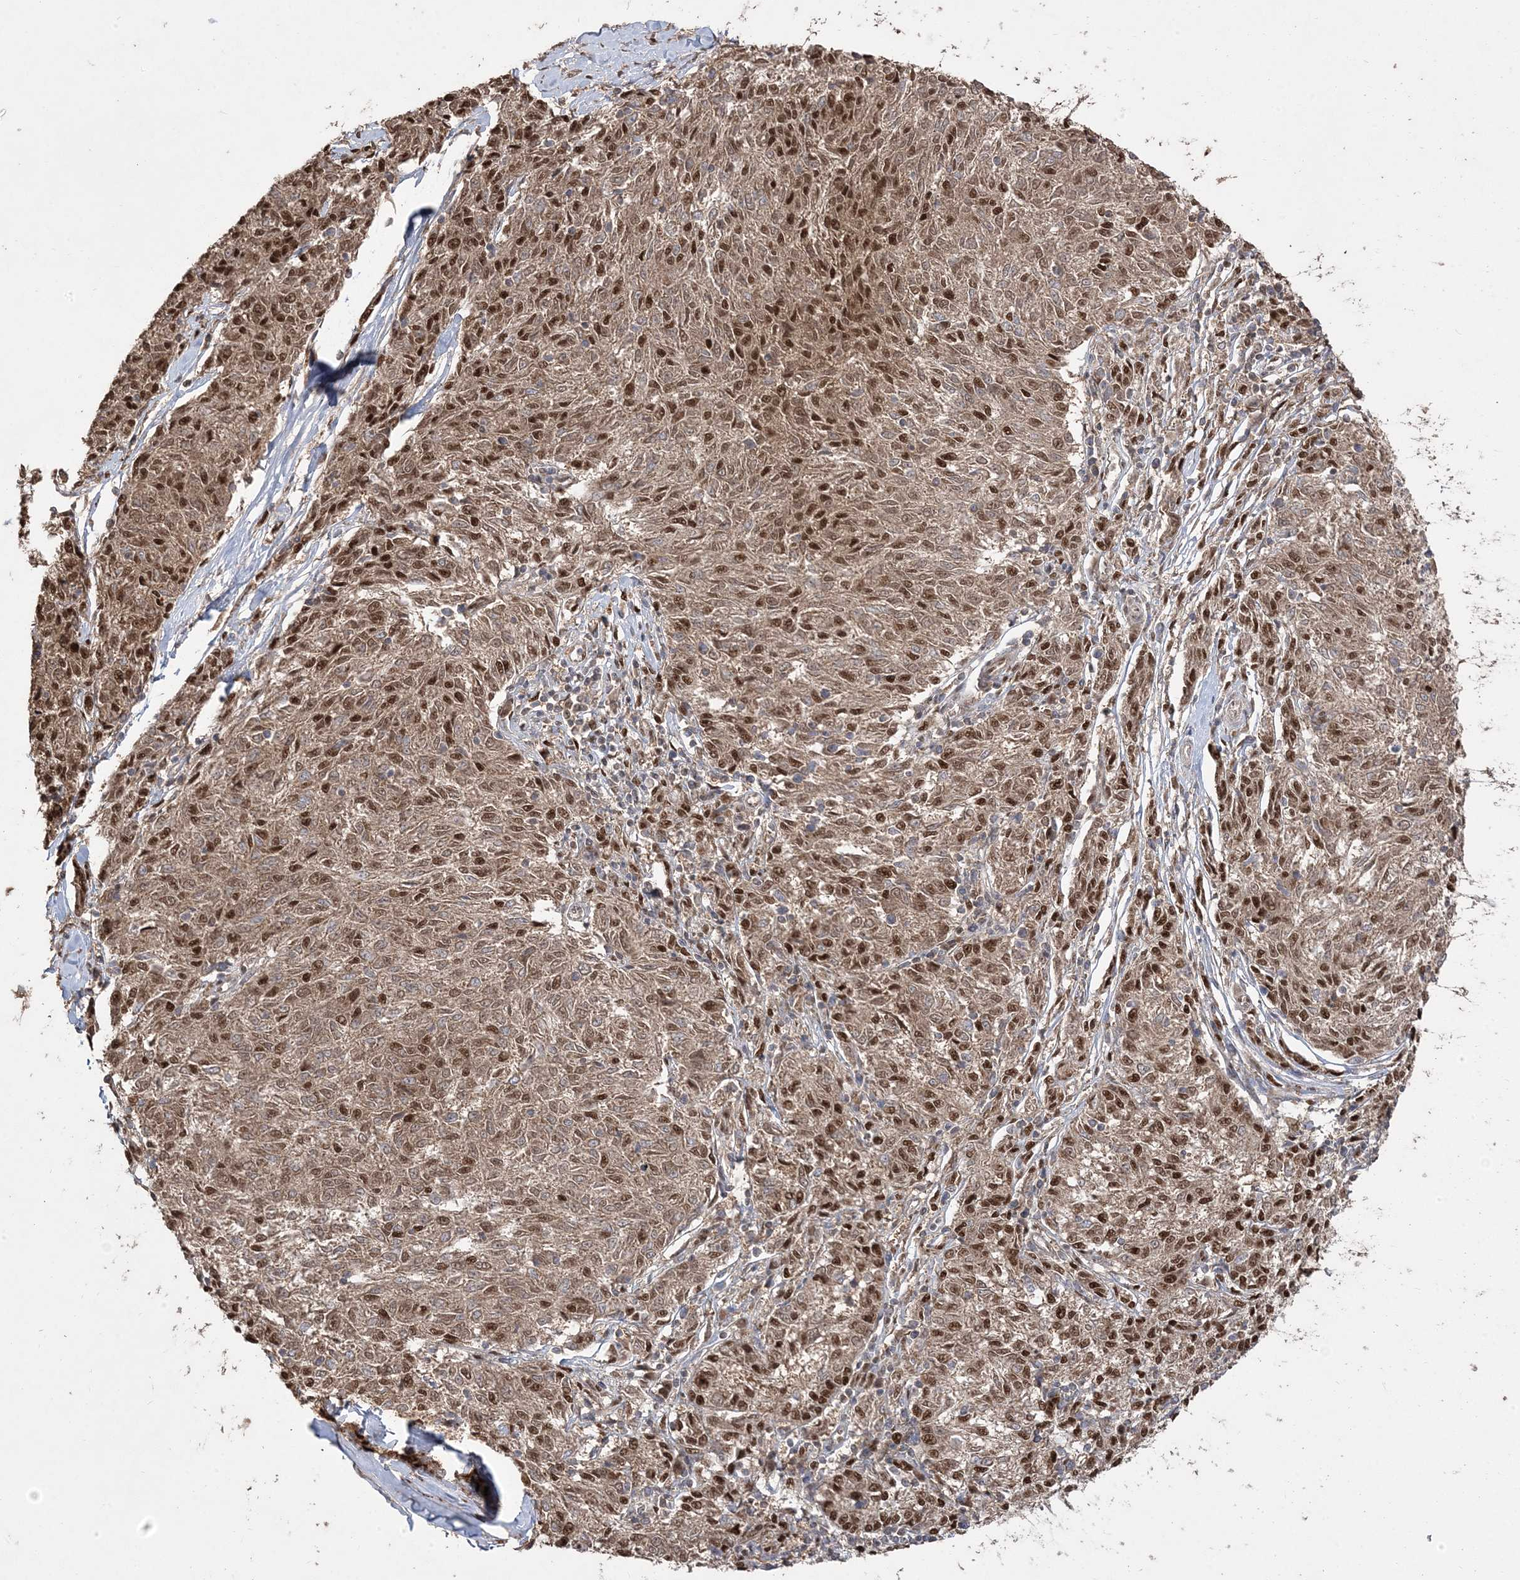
{"staining": {"intensity": "moderate", "quantity": ">75%", "location": "cytoplasmic/membranous,nuclear"}, "tissue": "melanoma", "cell_type": "Tumor cells", "image_type": "cancer", "snomed": [{"axis": "morphology", "description": "Malignant melanoma, NOS"}, {"axis": "topography", "description": "Skin"}], "caption": "An image showing moderate cytoplasmic/membranous and nuclear positivity in about >75% of tumor cells in malignant melanoma, as visualized by brown immunohistochemical staining.", "gene": "PPOX", "patient": {"sex": "female", "age": 72}}